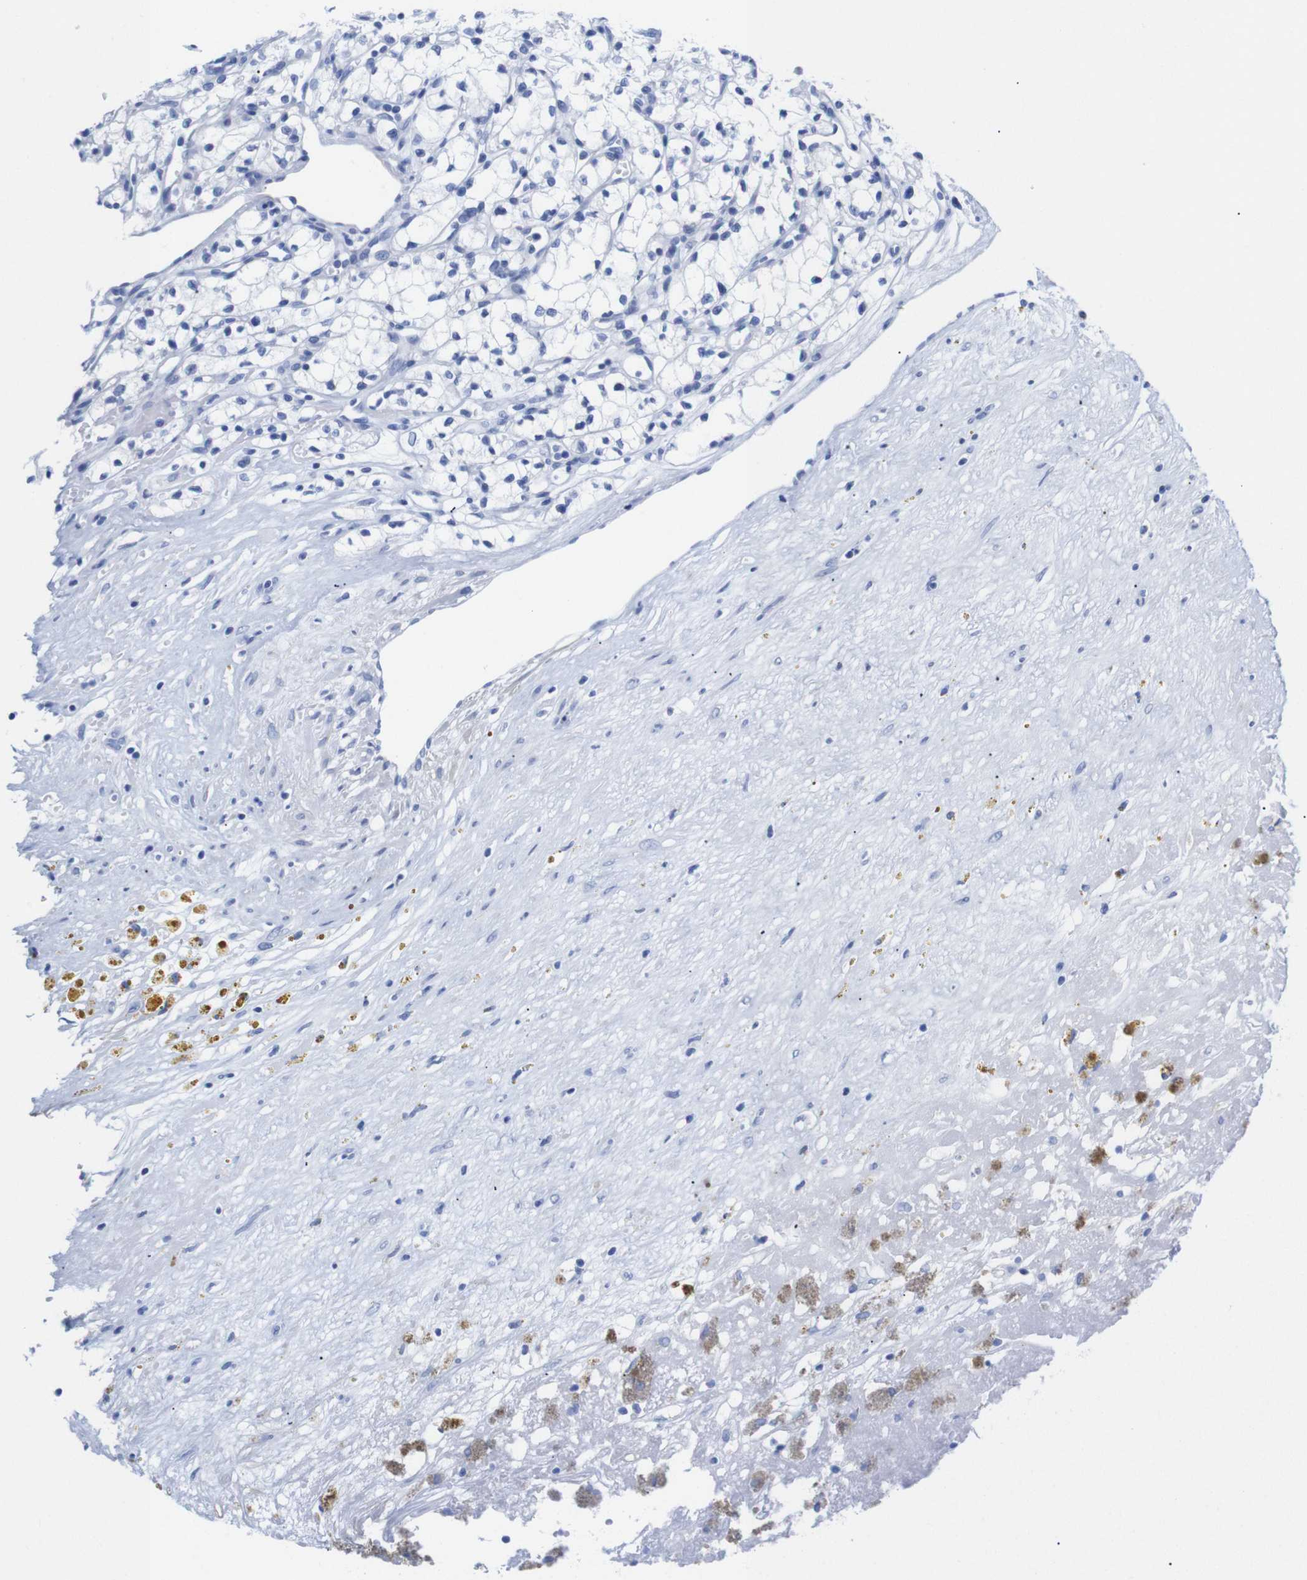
{"staining": {"intensity": "negative", "quantity": "none", "location": "none"}, "tissue": "renal cancer", "cell_type": "Tumor cells", "image_type": "cancer", "snomed": [{"axis": "morphology", "description": "Normal tissue, NOS"}, {"axis": "morphology", "description": "Adenocarcinoma, NOS"}, {"axis": "topography", "description": "Kidney"}], "caption": "Tumor cells are negative for protein expression in human renal adenocarcinoma.", "gene": "LRRC55", "patient": {"sex": "male", "age": 59}}